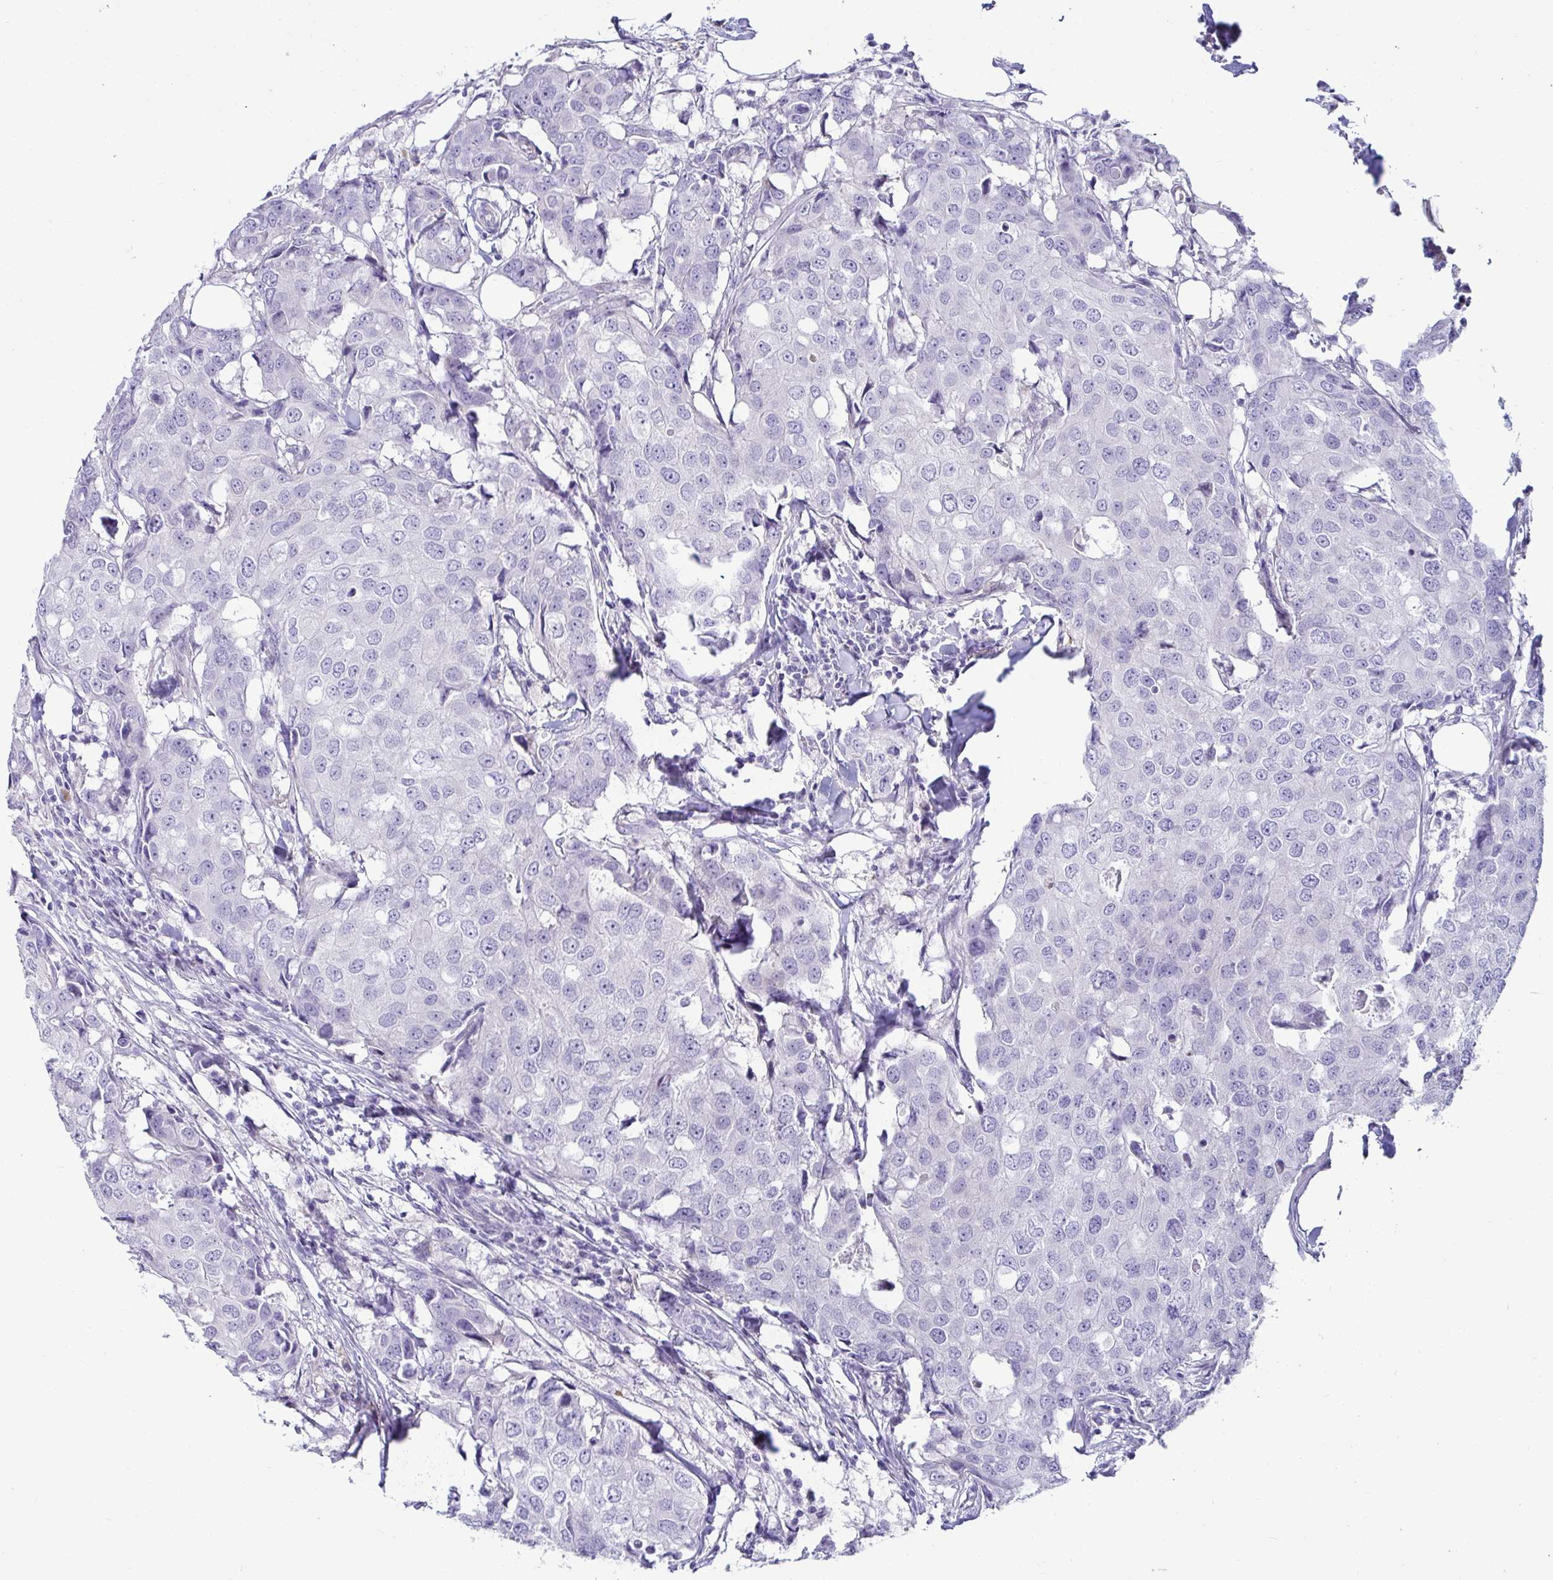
{"staining": {"intensity": "negative", "quantity": "none", "location": "none"}, "tissue": "breast cancer", "cell_type": "Tumor cells", "image_type": "cancer", "snomed": [{"axis": "morphology", "description": "Duct carcinoma"}, {"axis": "topography", "description": "Breast"}], "caption": "This image is of invasive ductal carcinoma (breast) stained with immunohistochemistry (IHC) to label a protein in brown with the nuclei are counter-stained blue. There is no positivity in tumor cells.", "gene": "TFPI2", "patient": {"sex": "female", "age": 27}}